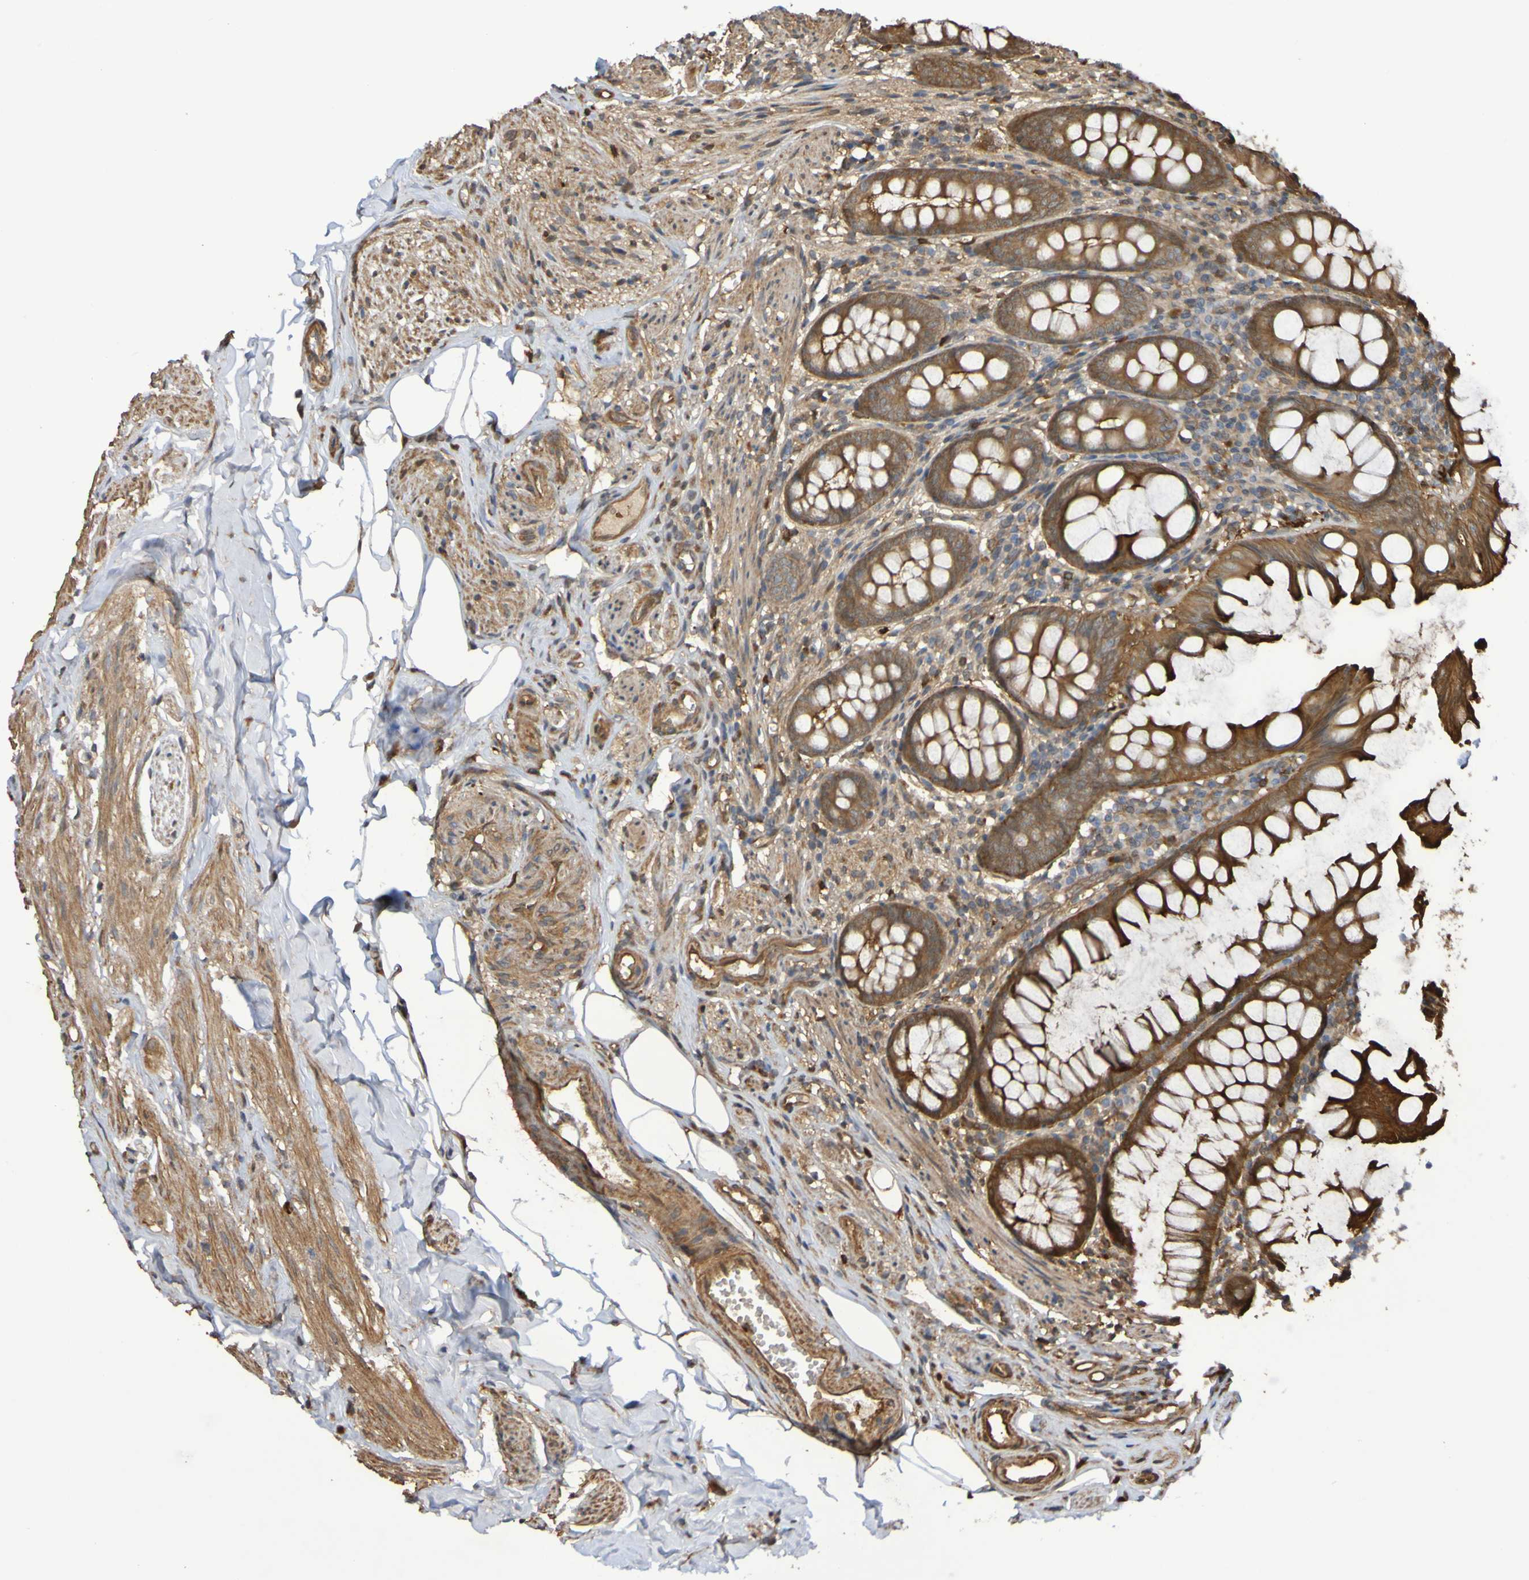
{"staining": {"intensity": "strong", "quantity": ">75%", "location": "cytoplasmic/membranous"}, "tissue": "appendix", "cell_type": "Glandular cells", "image_type": "normal", "snomed": [{"axis": "morphology", "description": "Normal tissue, NOS"}, {"axis": "topography", "description": "Appendix"}], "caption": "IHC (DAB) staining of benign appendix shows strong cytoplasmic/membranous protein staining in about >75% of glandular cells.", "gene": "SERPINB6", "patient": {"sex": "female", "age": 77}}